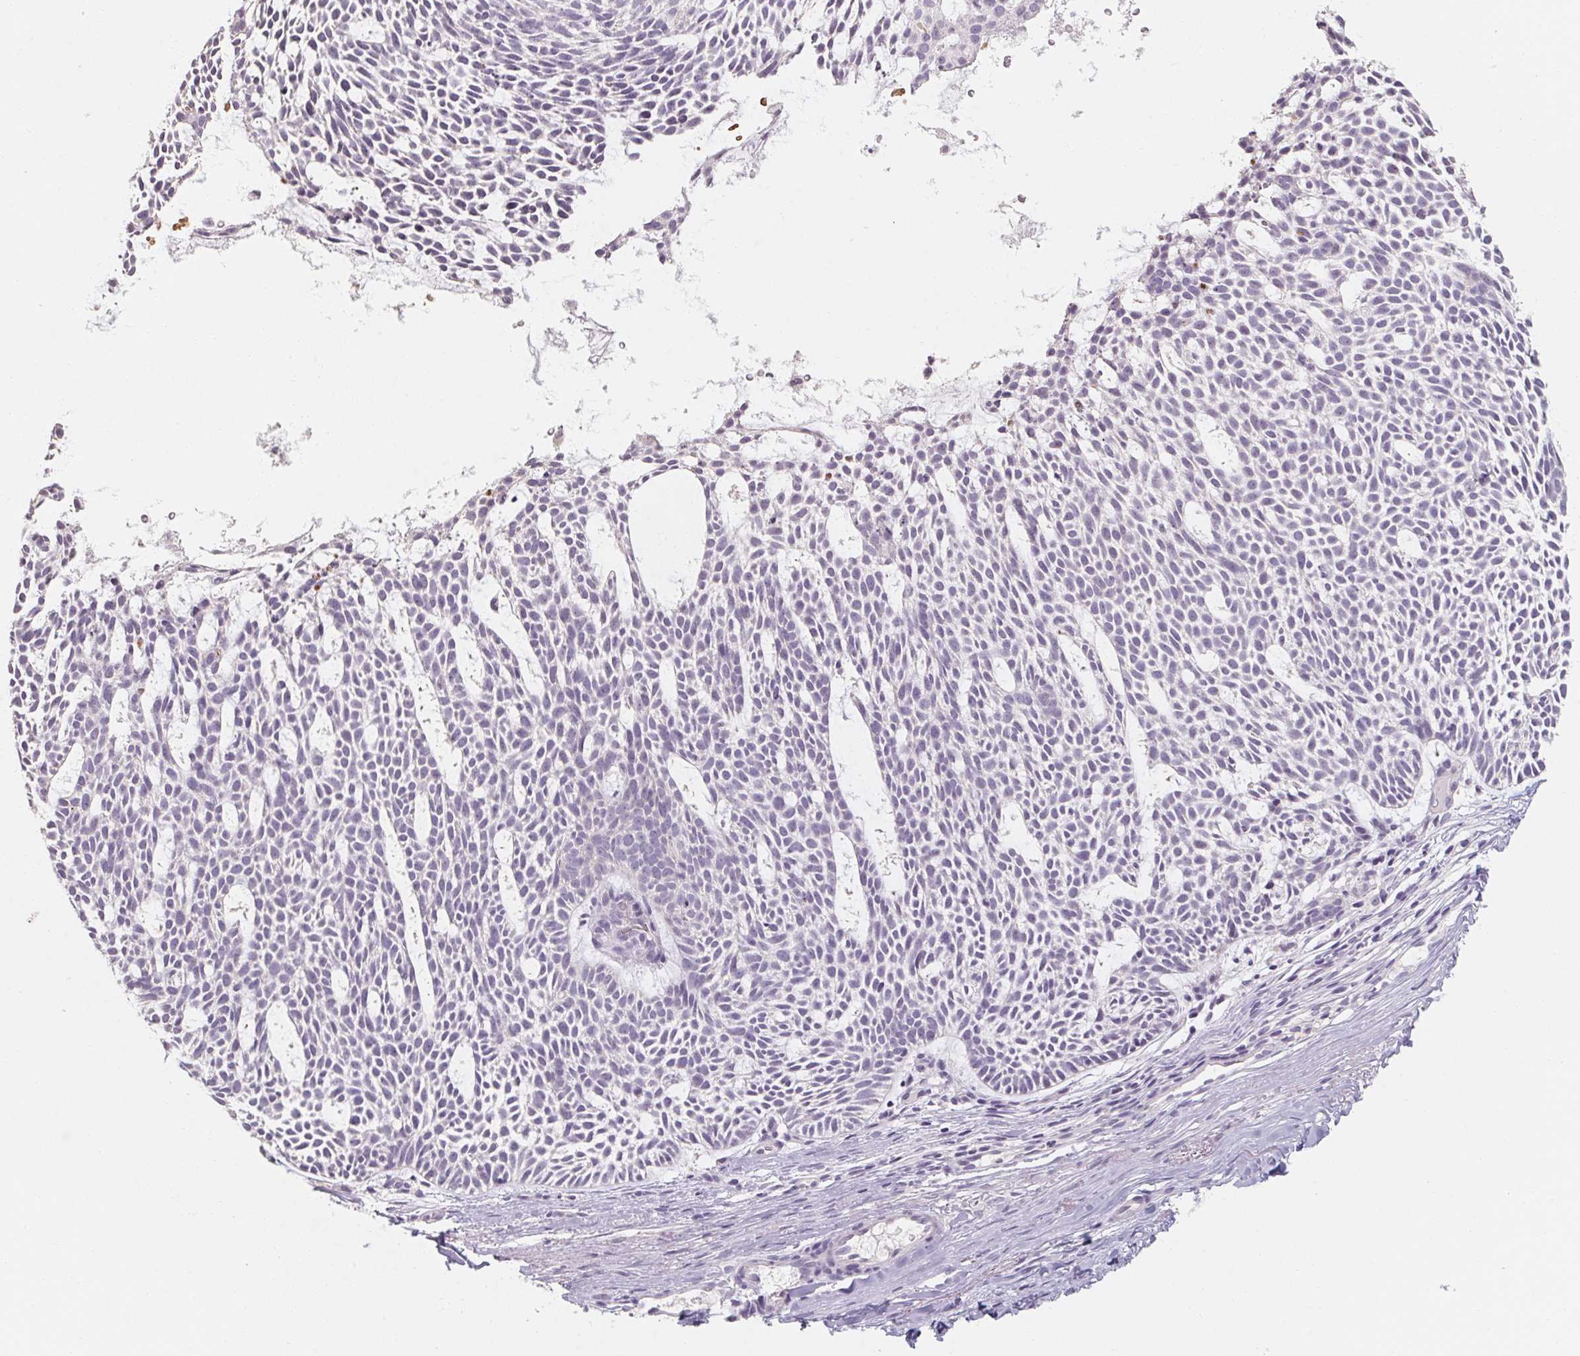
{"staining": {"intensity": "negative", "quantity": "none", "location": "none"}, "tissue": "skin cancer", "cell_type": "Tumor cells", "image_type": "cancer", "snomed": [{"axis": "morphology", "description": "Basal cell carcinoma"}, {"axis": "topography", "description": "Skin"}], "caption": "High magnification brightfield microscopy of basal cell carcinoma (skin) stained with DAB (3,3'-diaminobenzidine) (brown) and counterstained with hematoxylin (blue): tumor cells show no significant positivity. (Immunohistochemistry (ihc), brightfield microscopy, high magnification).", "gene": "CAPZA3", "patient": {"sex": "male", "age": 83}}